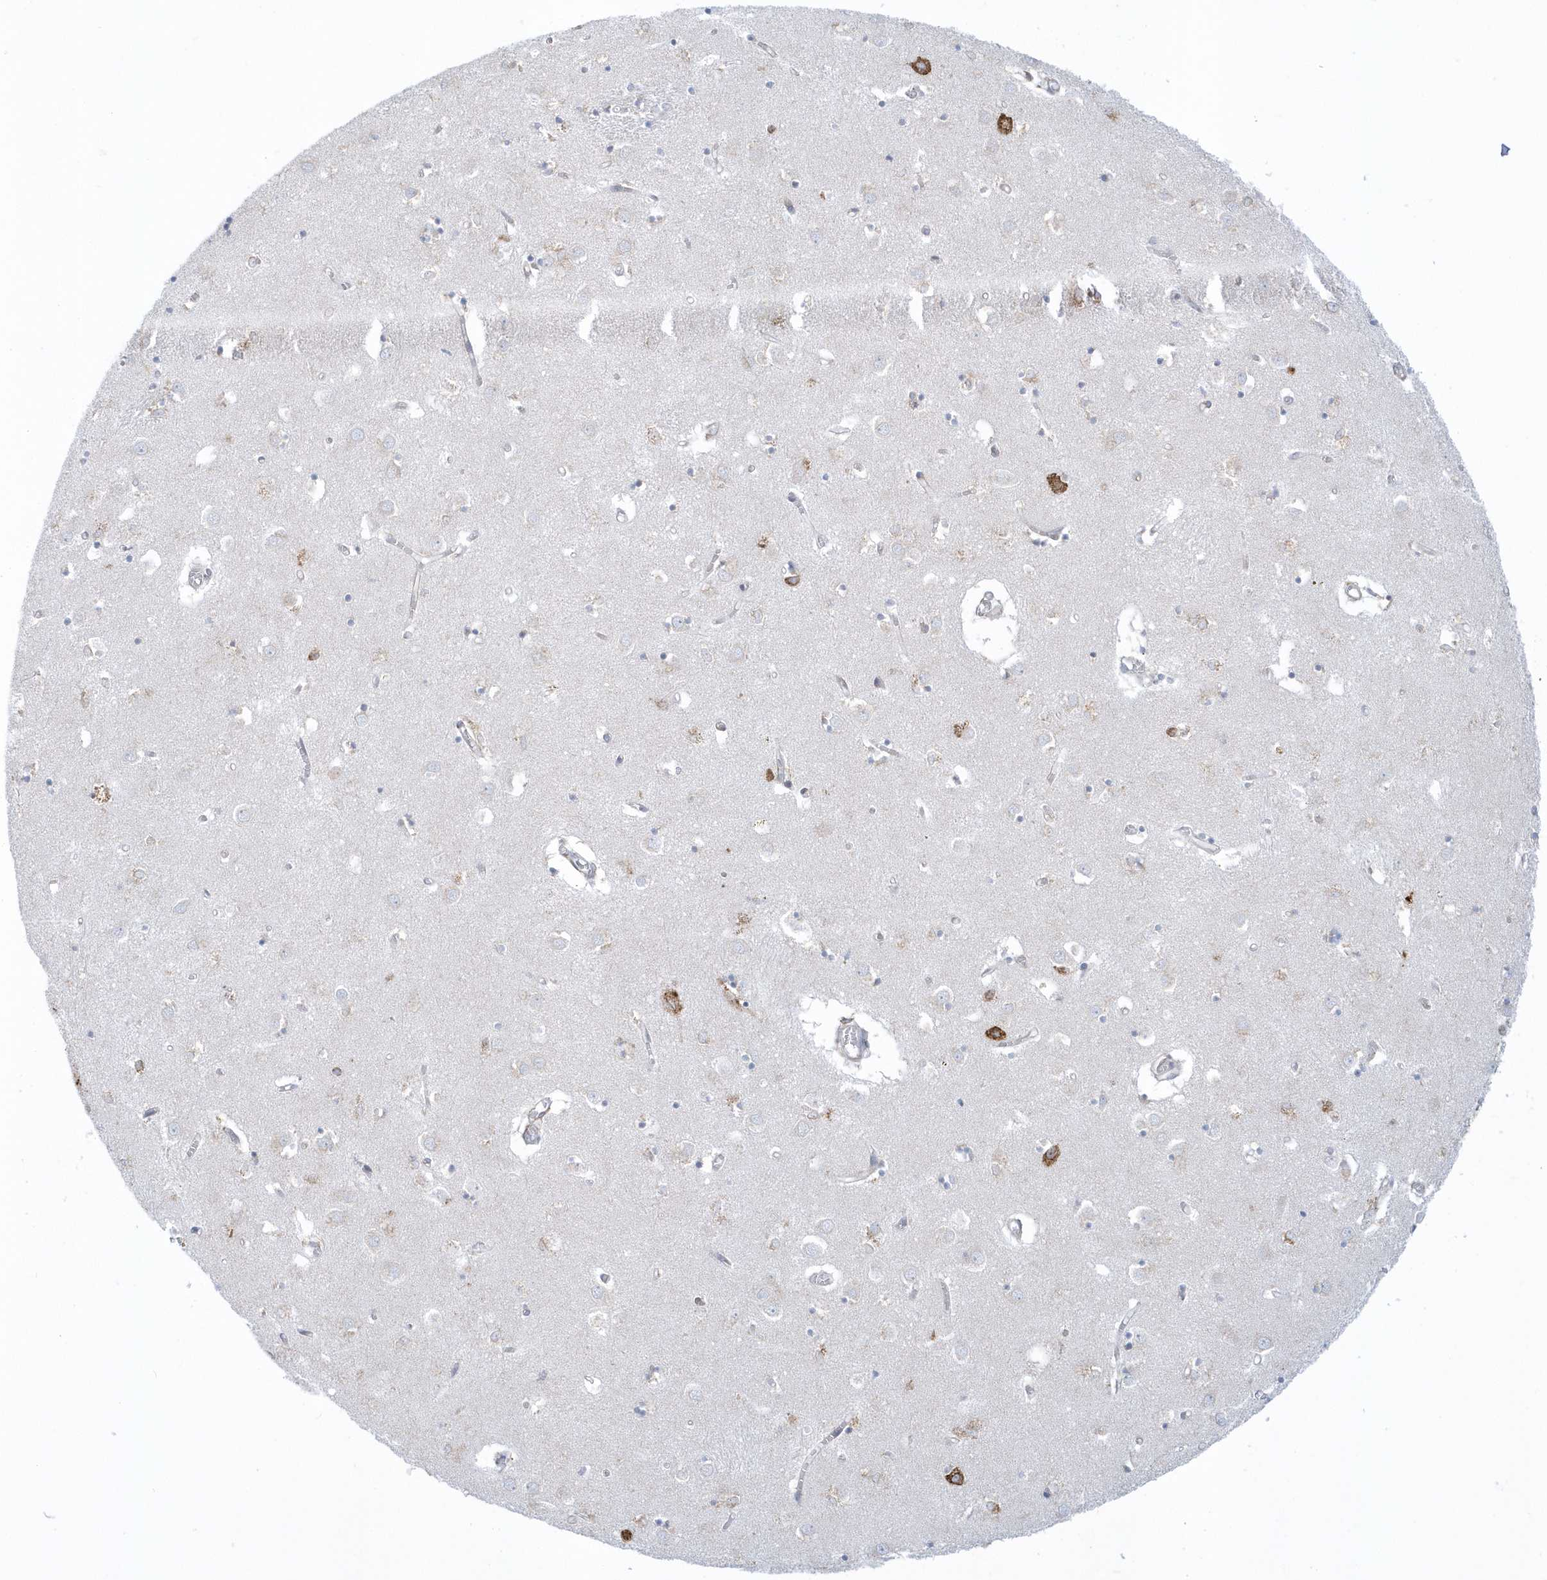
{"staining": {"intensity": "moderate", "quantity": "<25%", "location": "cytoplasmic/membranous"}, "tissue": "caudate", "cell_type": "Glial cells", "image_type": "normal", "snomed": [{"axis": "morphology", "description": "Normal tissue, NOS"}, {"axis": "topography", "description": "Lateral ventricle wall"}], "caption": "High-magnification brightfield microscopy of normal caudate stained with DAB (3,3'-diaminobenzidine) (brown) and counterstained with hematoxylin (blue). glial cells exhibit moderate cytoplasmic/membranous expression is present in approximately<25% of cells. Nuclei are stained in blue.", "gene": "DCAF1", "patient": {"sex": "male", "age": 70}}